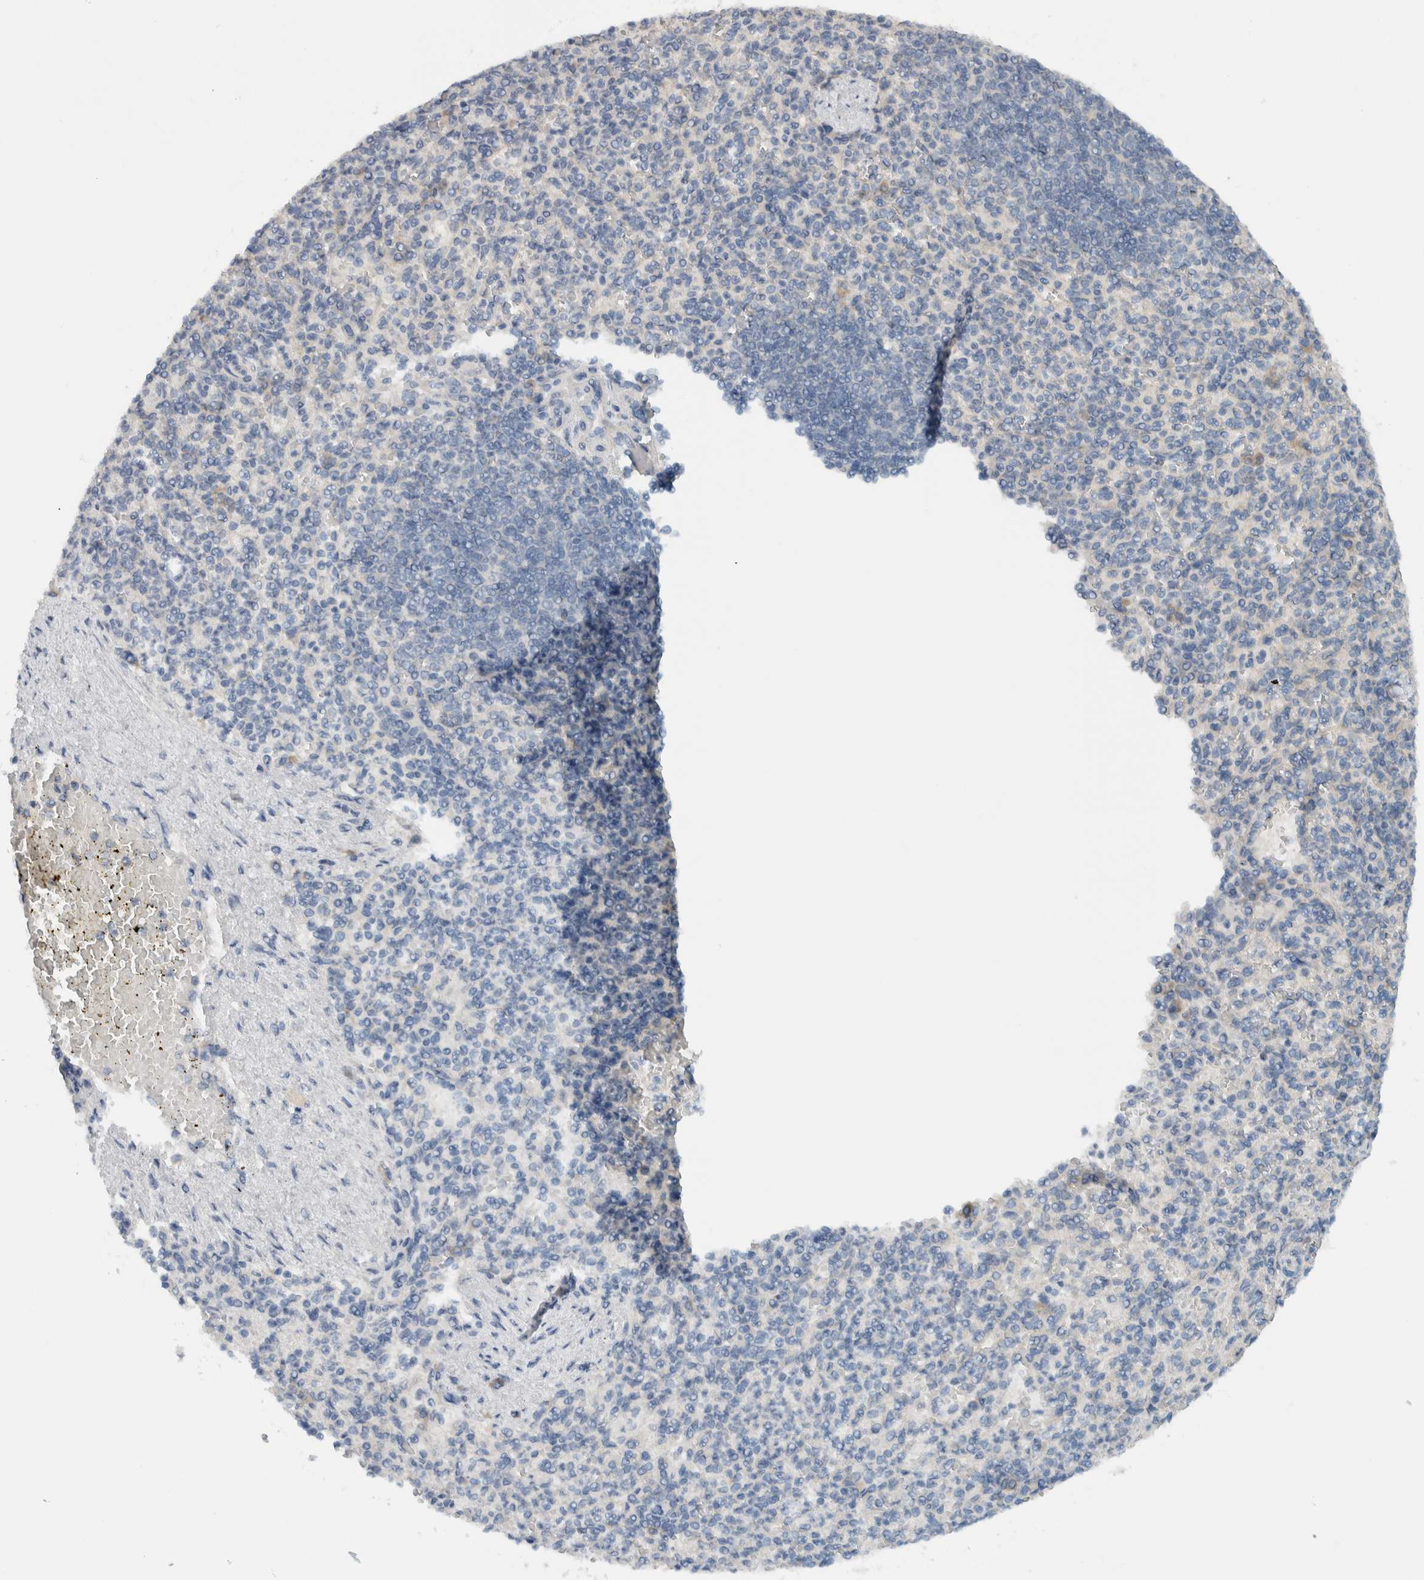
{"staining": {"intensity": "negative", "quantity": "none", "location": "none"}, "tissue": "spleen", "cell_type": "Cells in red pulp", "image_type": "normal", "snomed": [{"axis": "morphology", "description": "Normal tissue, NOS"}, {"axis": "topography", "description": "Spleen"}], "caption": "High magnification brightfield microscopy of normal spleen stained with DAB (brown) and counterstained with hematoxylin (blue): cells in red pulp show no significant positivity. (DAB immunohistochemistry, high magnification).", "gene": "MPRIP", "patient": {"sex": "female", "age": 74}}